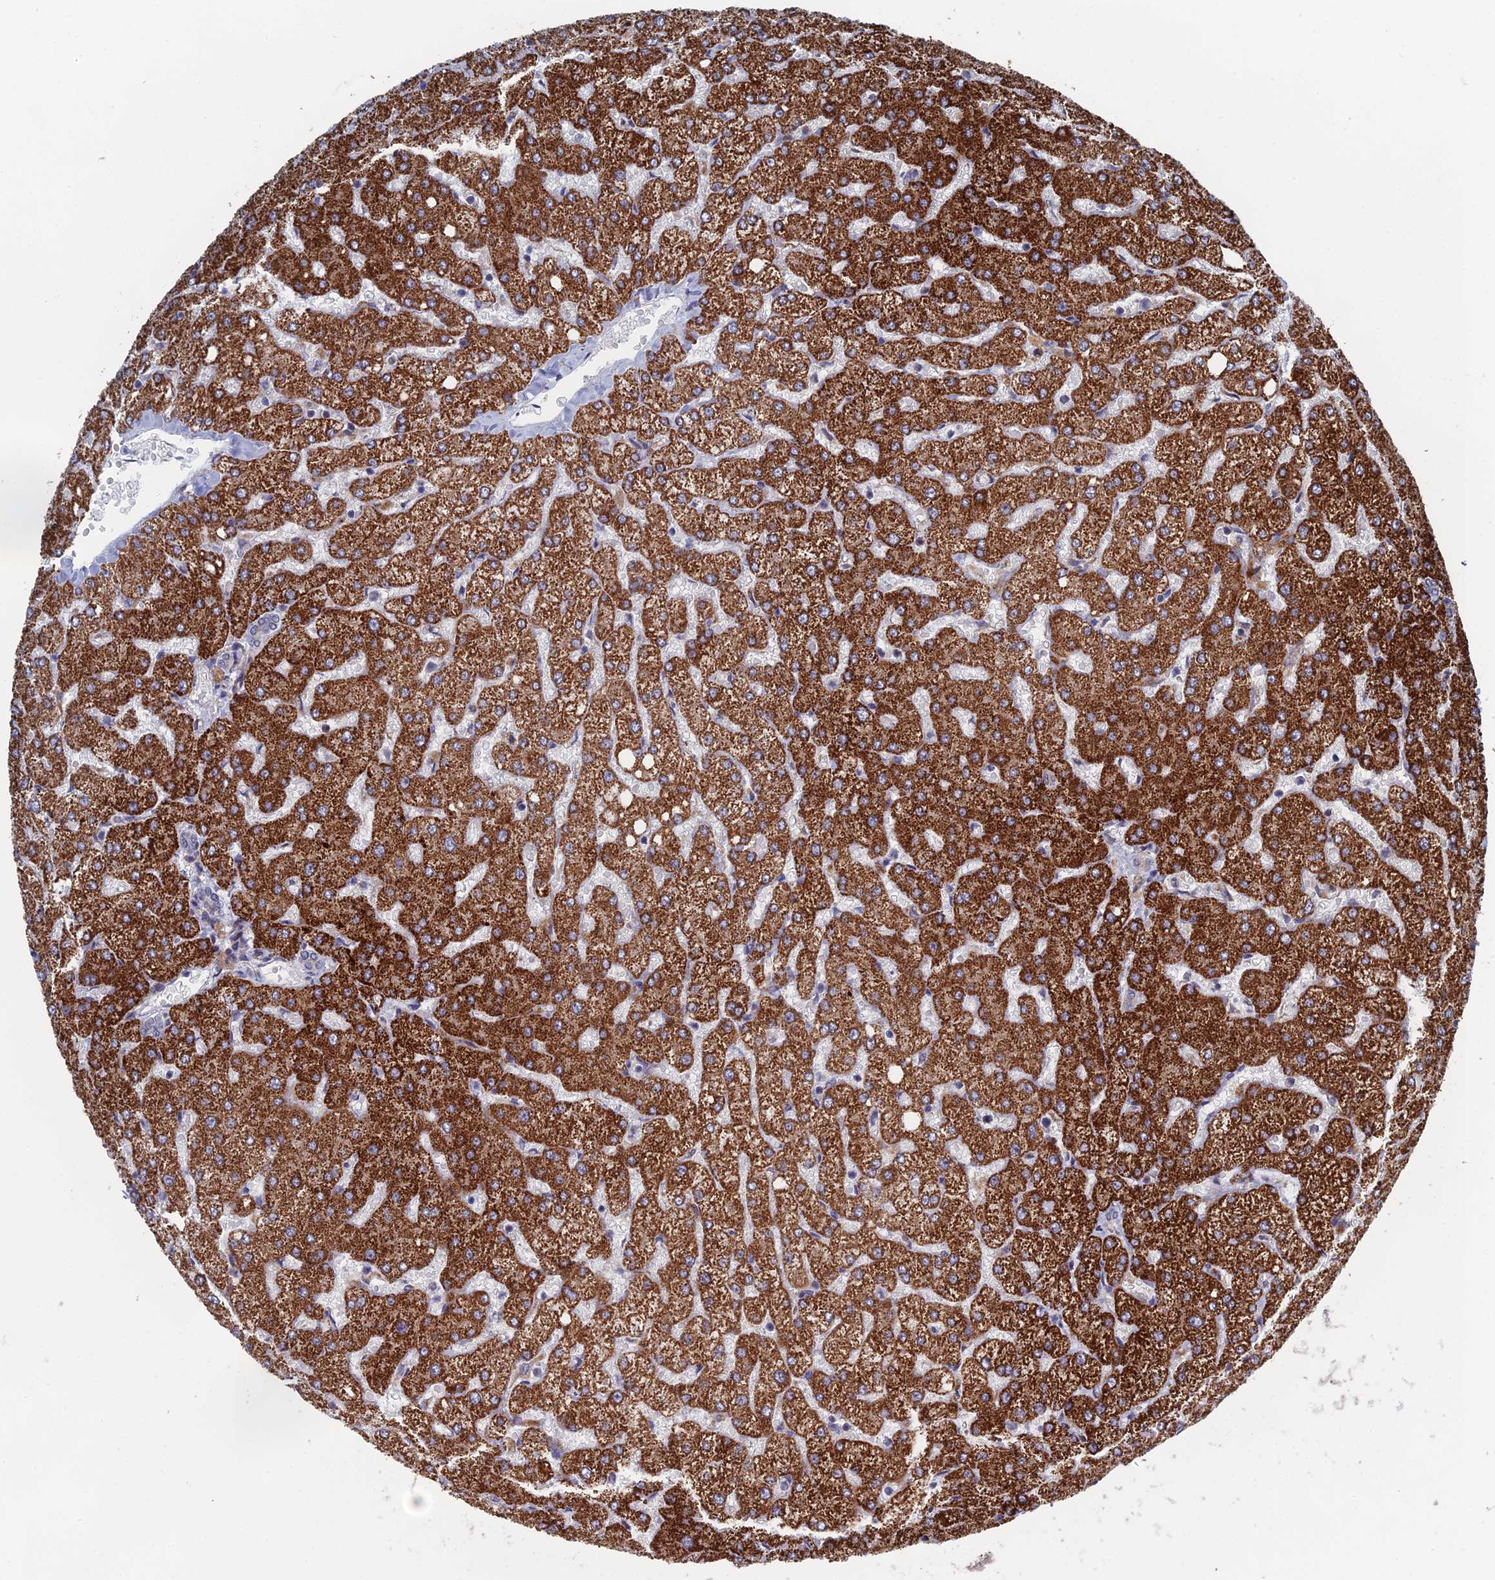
{"staining": {"intensity": "negative", "quantity": "none", "location": "none"}, "tissue": "liver", "cell_type": "Cholangiocytes", "image_type": "normal", "snomed": [{"axis": "morphology", "description": "Normal tissue, NOS"}, {"axis": "topography", "description": "Liver"}], "caption": "A histopathology image of liver stained for a protein shows no brown staining in cholangiocytes. Brightfield microscopy of IHC stained with DAB (brown) and hematoxylin (blue), captured at high magnification.", "gene": "GTF2IRD1", "patient": {"sex": "female", "age": 54}}